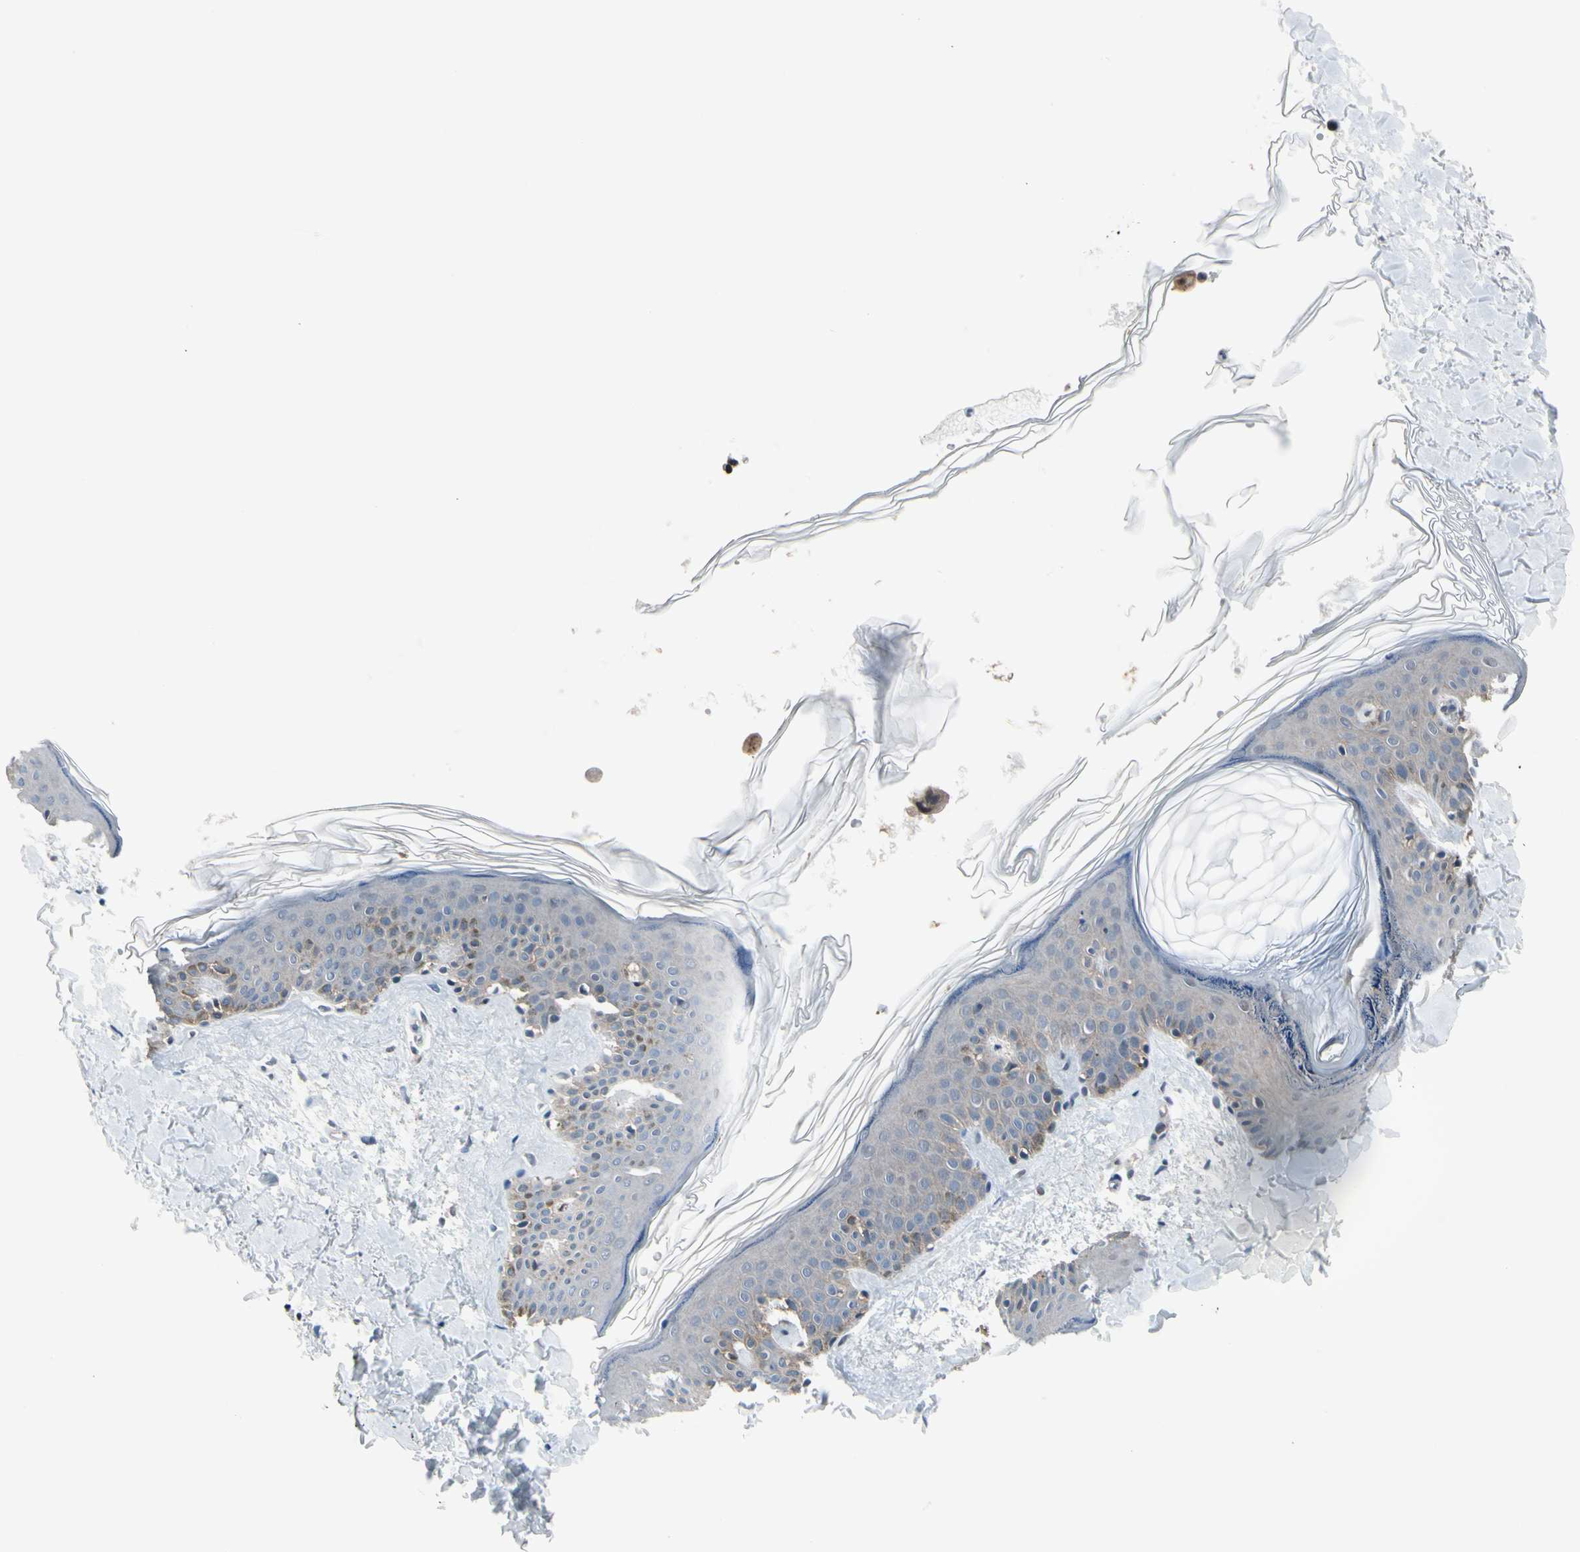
{"staining": {"intensity": "negative", "quantity": "none", "location": "none"}, "tissue": "skin", "cell_type": "Fibroblasts", "image_type": "normal", "snomed": [{"axis": "morphology", "description": "Normal tissue, NOS"}, {"axis": "topography", "description": "Skin"}], "caption": "High power microscopy histopathology image of an immunohistochemistry micrograph of unremarkable skin, revealing no significant staining in fibroblasts. Nuclei are stained in blue.", "gene": "ENSG00000256646", "patient": {"sex": "male", "age": 67}}